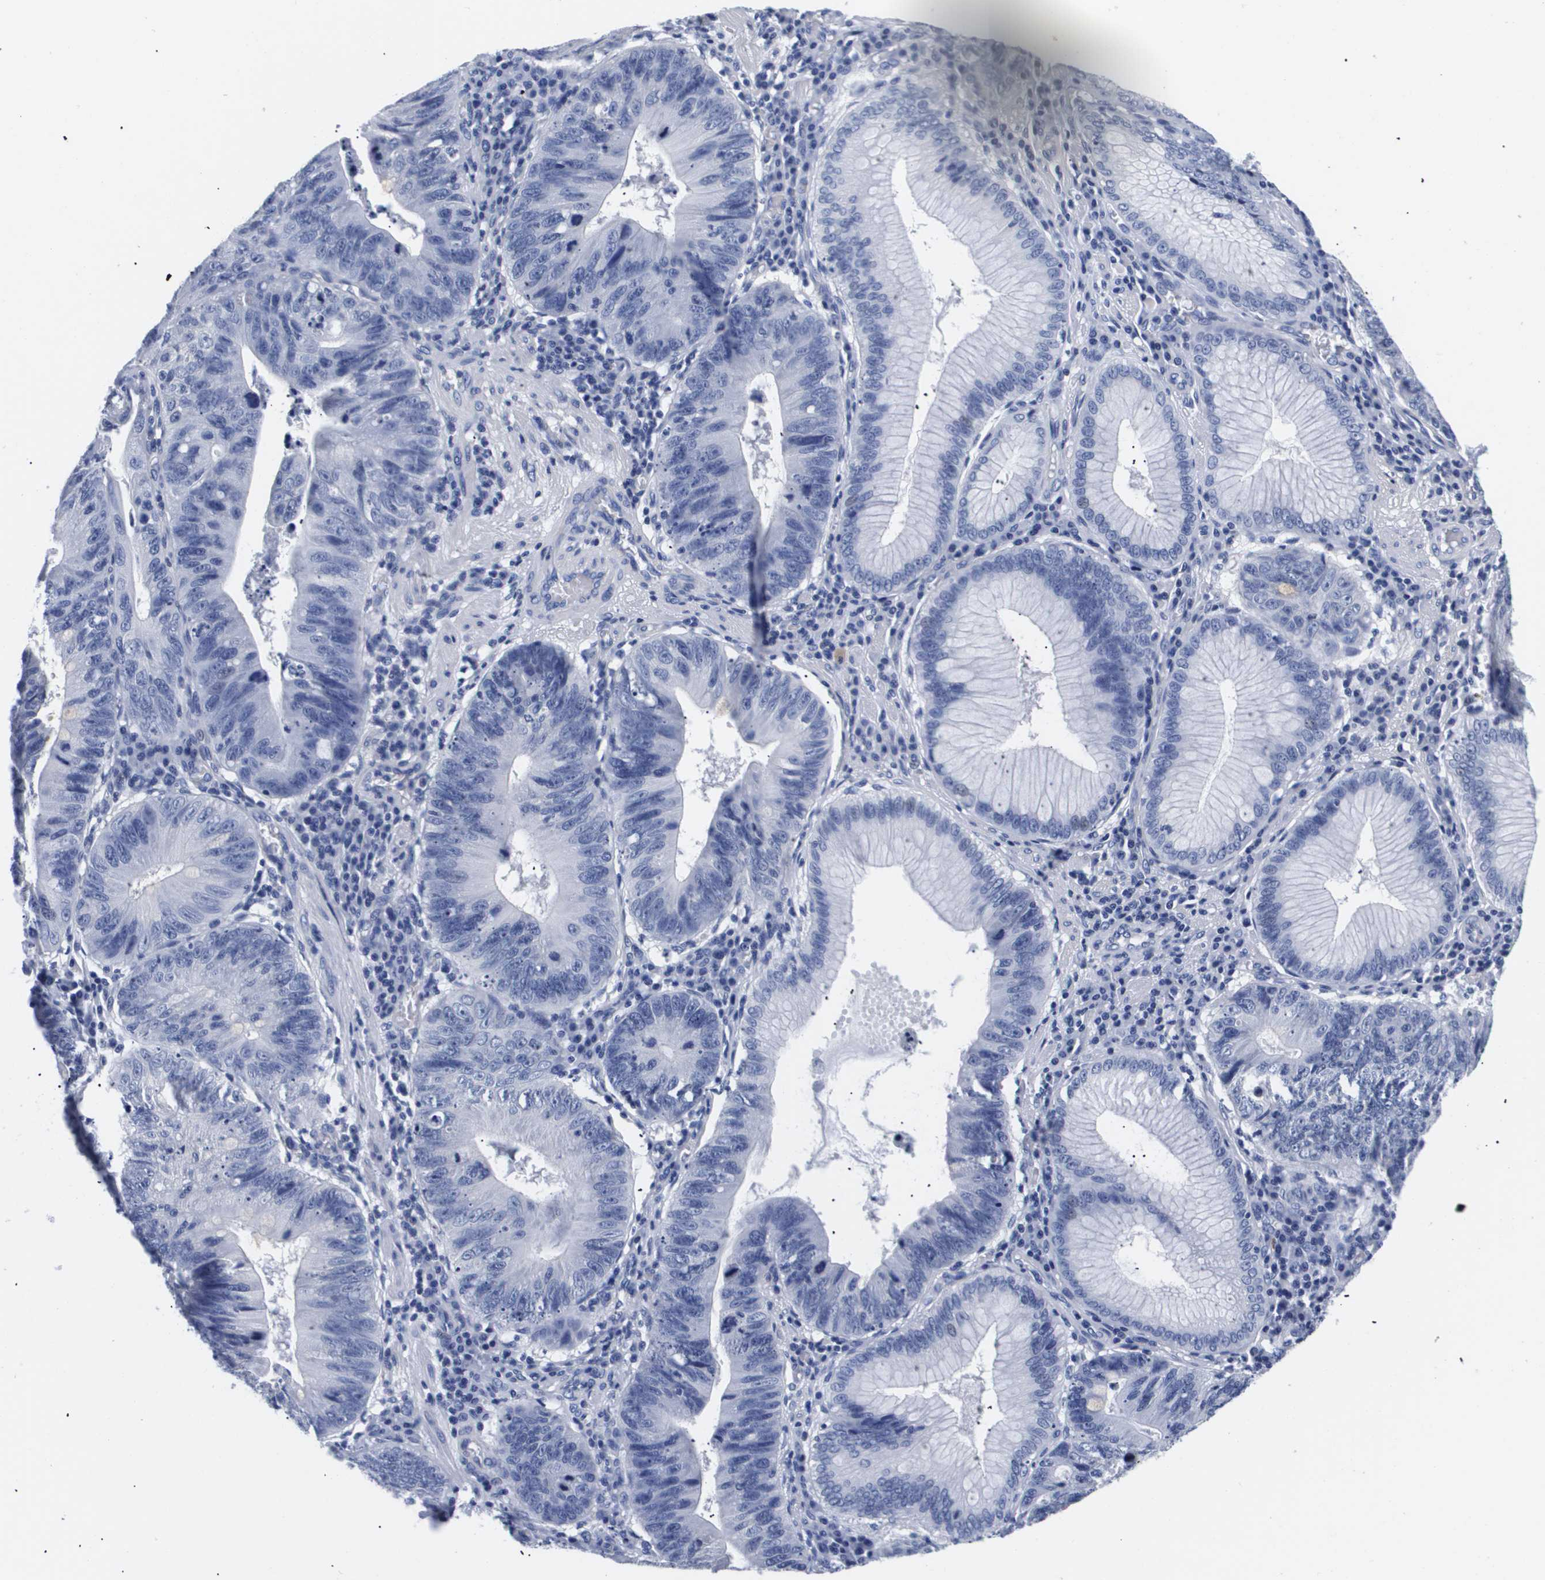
{"staining": {"intensity": "negative", "quantity": "none", "location": "none"}, "tissue": "stomach cancer", "cell_type": "Tumor cells", "image_type": "cancer", "snomed": [{"axis": "morphology", "description": "Adenocarcinoma, NOS"}, {"axis": "topography", "description": "Stomach"}], "caption": "Immunohistochemistry (IHC) photomicrograph of human adenocarcinoma (stomach) stained for a protein (brown), which shows no expression in tumor cells.", "gene": "ATP6V0A4", "patient": {"sex": "male", "age": 59}}